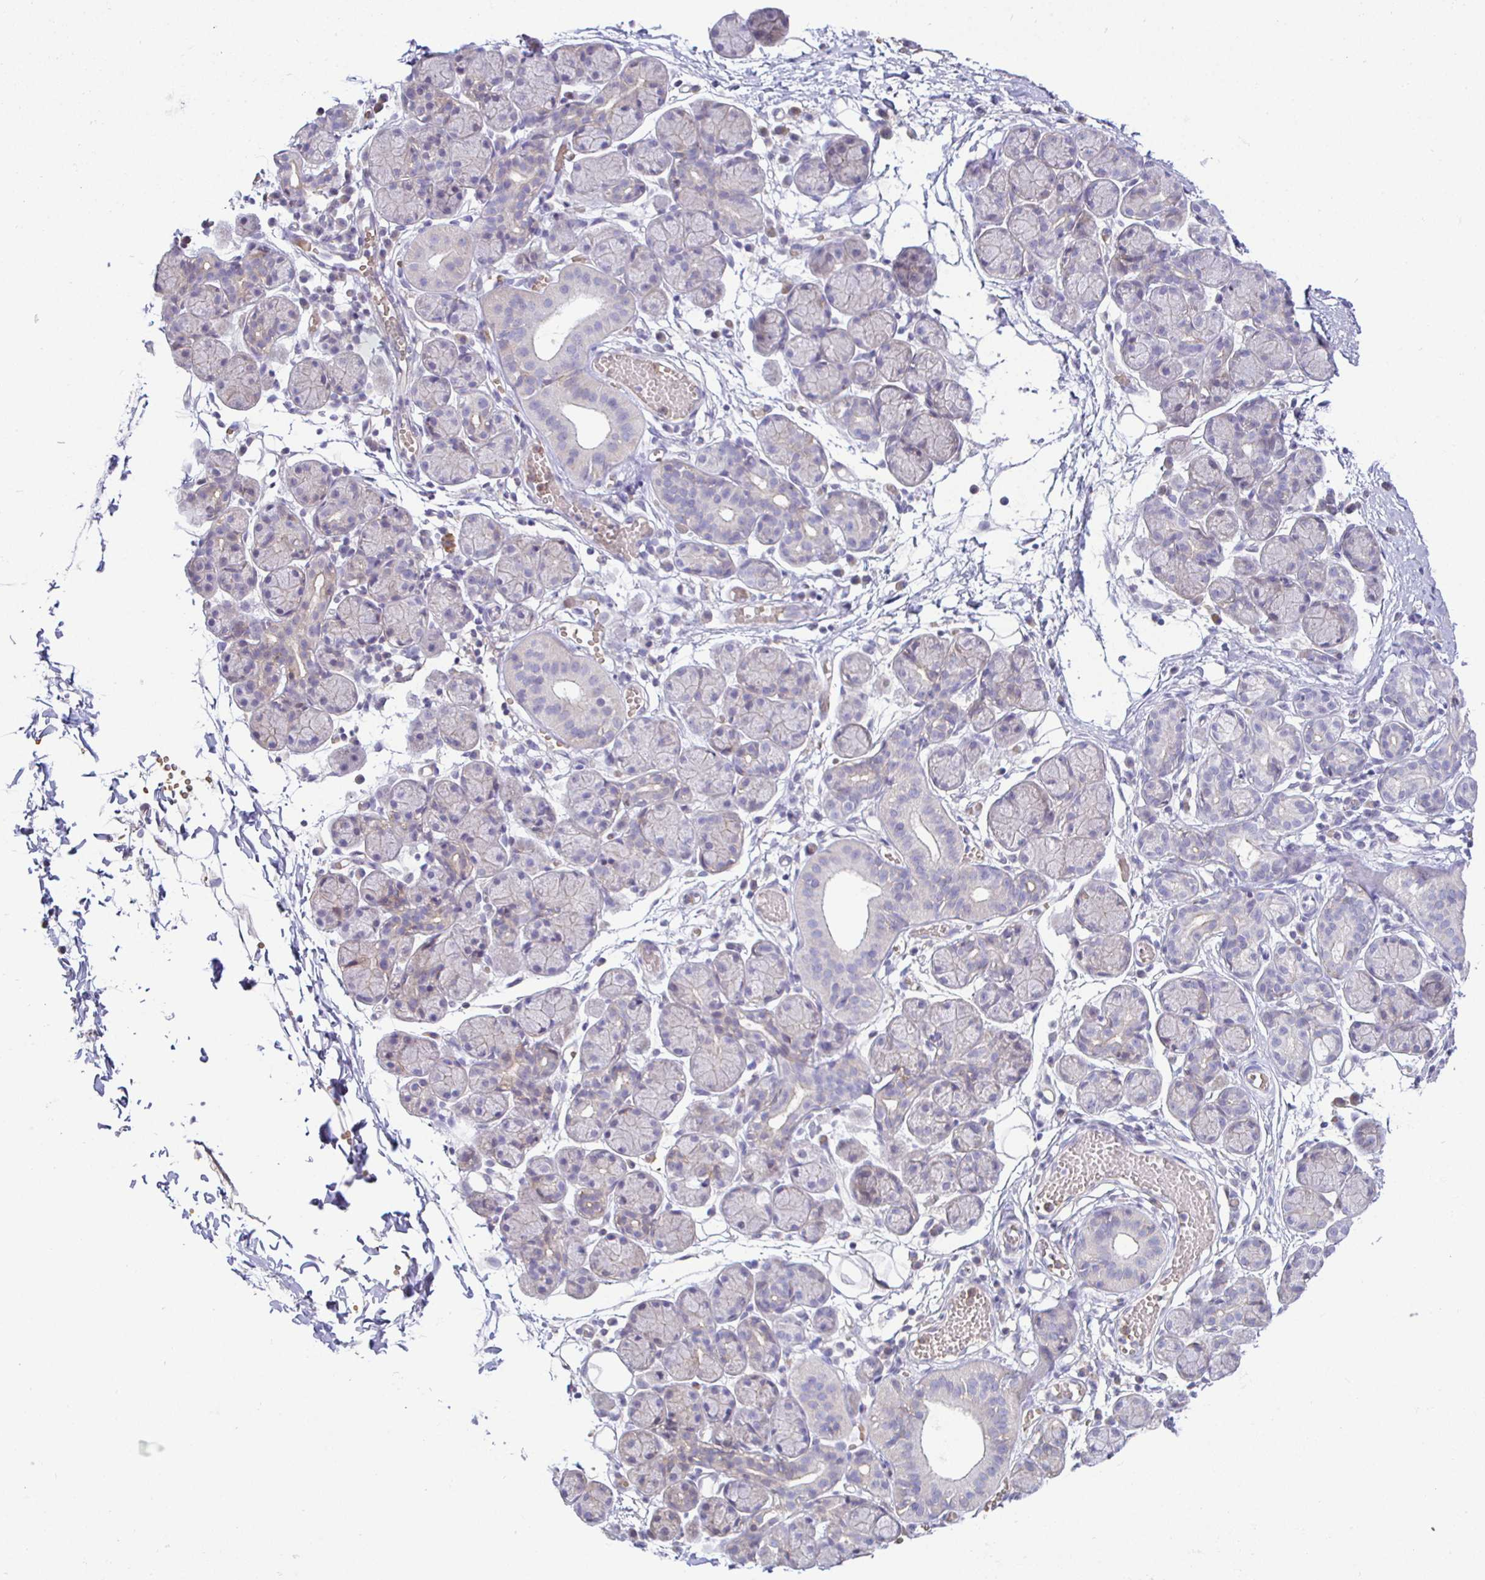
{"staining": {"intensity": "negative", "quantity": "none", "location": "none"}, "tissue": "salivary gland", "cell_type": "Glandular cells", "image_type": "normal", "snomed": [{"axis": "morphology", "description": "Normal tissue, NOS"}, {"axis": "morphology", "description": "Inflammation, NOS"}, {"axis": "topography", "description": "Lymph node"}, {"axis": "topography", "description": "Salivary gland"}], "caption": "Immunohistochemistry of unremarkable human salivary gland demonstrates no staining in glandular cells.", "gene": "SIRPA", "patient": {"sex": "male", "age": 3}}